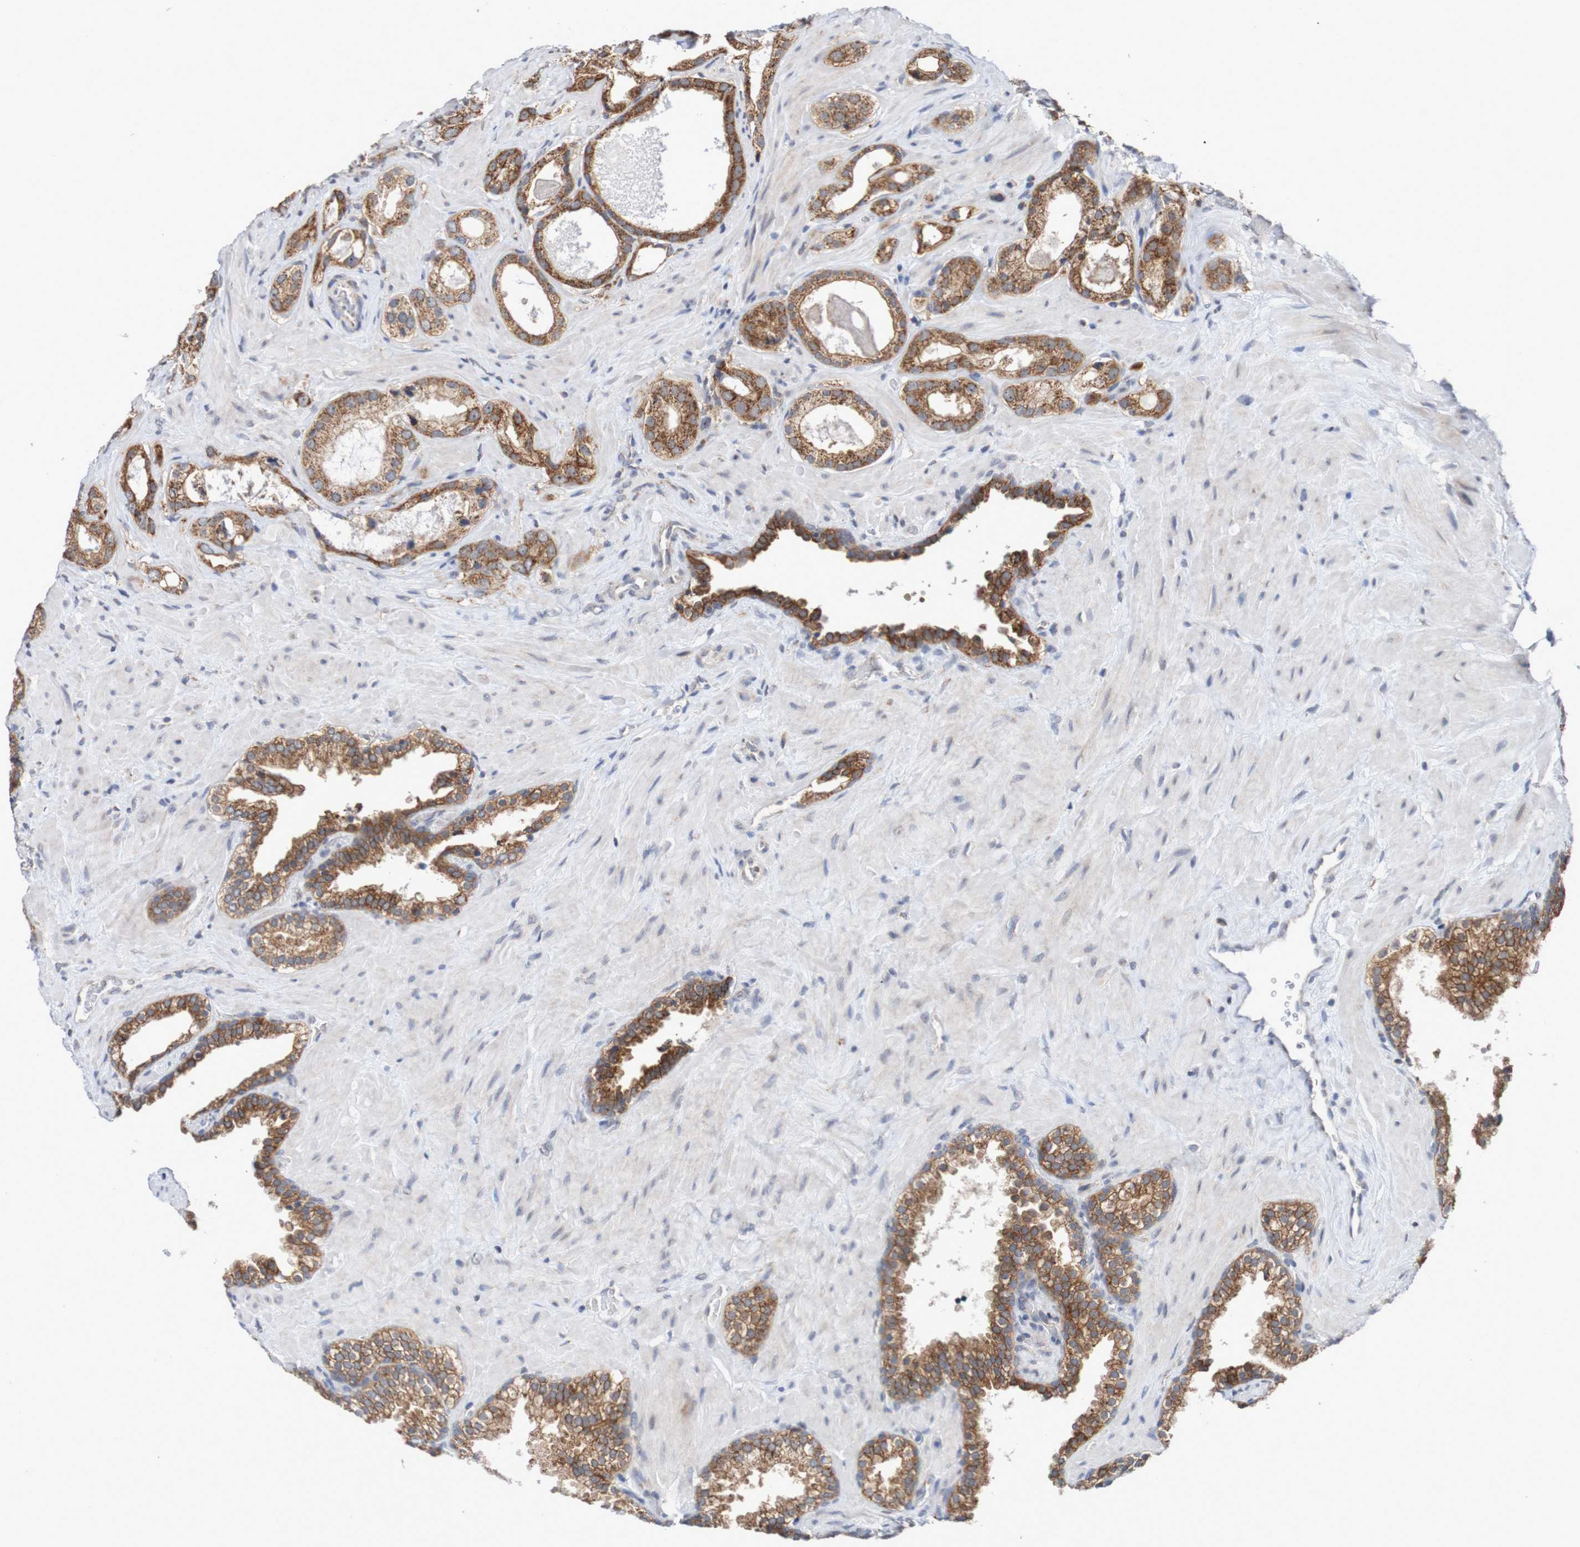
{"staining": {"intensity": "strong", "quantity": ">75%", "location": "cytoplasmic/membranous"}, "tissue": "prostate cancer", "cell_type": "Tumor cells", "image_type": "cancer", "snomed": [{"axis": "morphology", "description": "Adenocarcinoma, High grade"}, {"axis": "topography", "description": "Prostate"}], "caption": "Immunohistochemistry (DAB (3,3'-diaminobenzidine)) staining of human prostate cancer demonstrates strong cytoplasmic/membranous protein staining in approximately >75% of tumor cells.", "gene": "DVL1", "patient": {"sex": "male", "age": 64}}